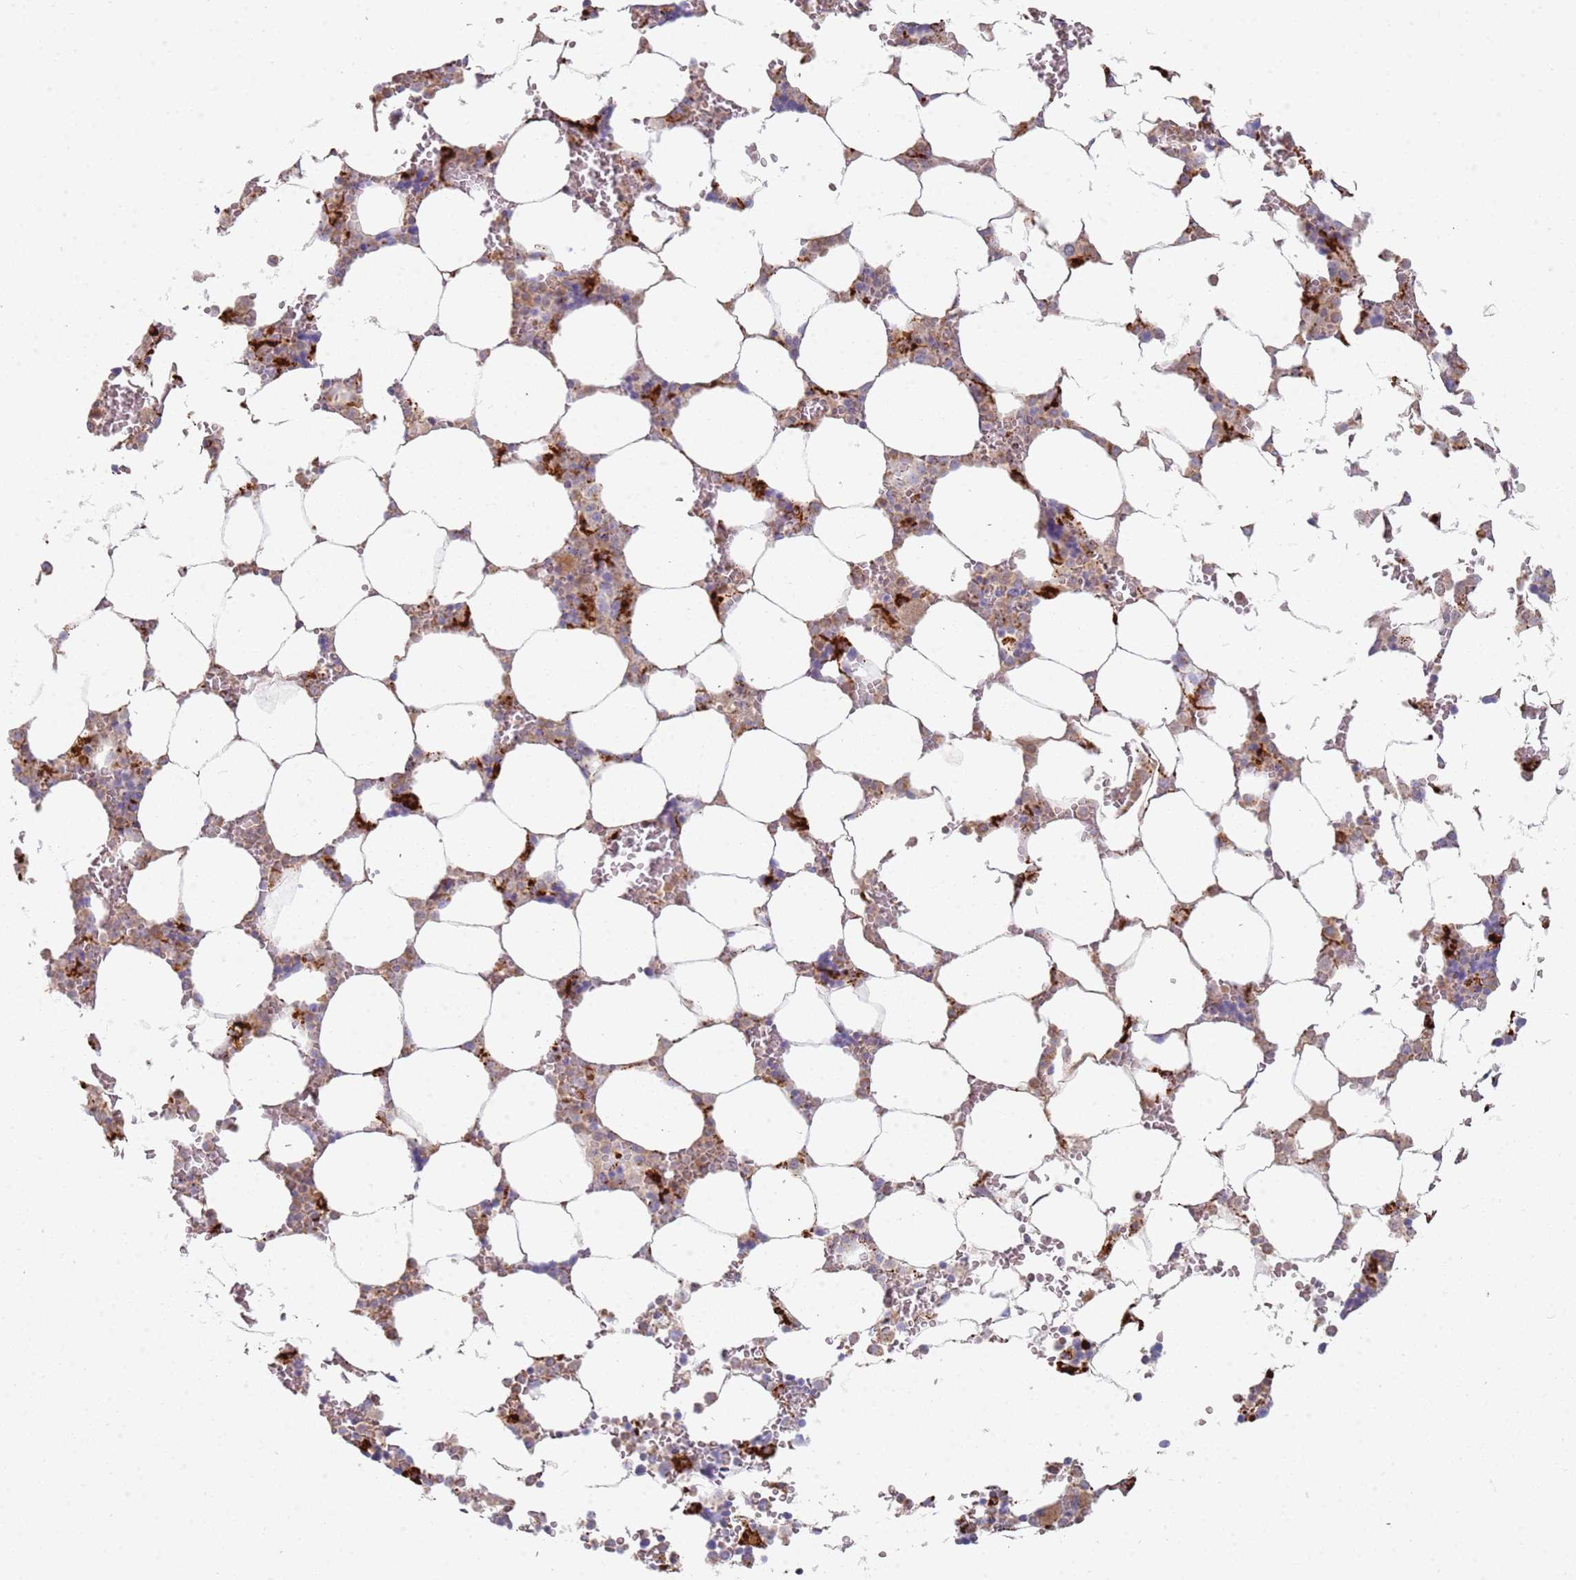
{"staining": {"intensity": "weak", "quantity": "<25%", "location": "cytoplasmic/membranous"}, "tissue": "bone marrow", "cell_type": "Hematopoietic cells", "image_type": "normal", "snomed": [{"axis": "morphology", "description": "Normal tissue, NOS"}, {"axis": "topography", "description": "Bone marrow"}], "caption": "High magnification brightfield microscopy of unremarkable bone marrow stained with DAB (brown) and counterstained with hematoxylin (blue): hematopoietic cells show no significant staining. Brightfield microscopy of immunohistochemistry (IHC) stained with DAB (brown) and hematoxylin (blue), captured at high magnification.", "gene": "TMEM229B", "patient": {"sex": "male", "age": 64}}